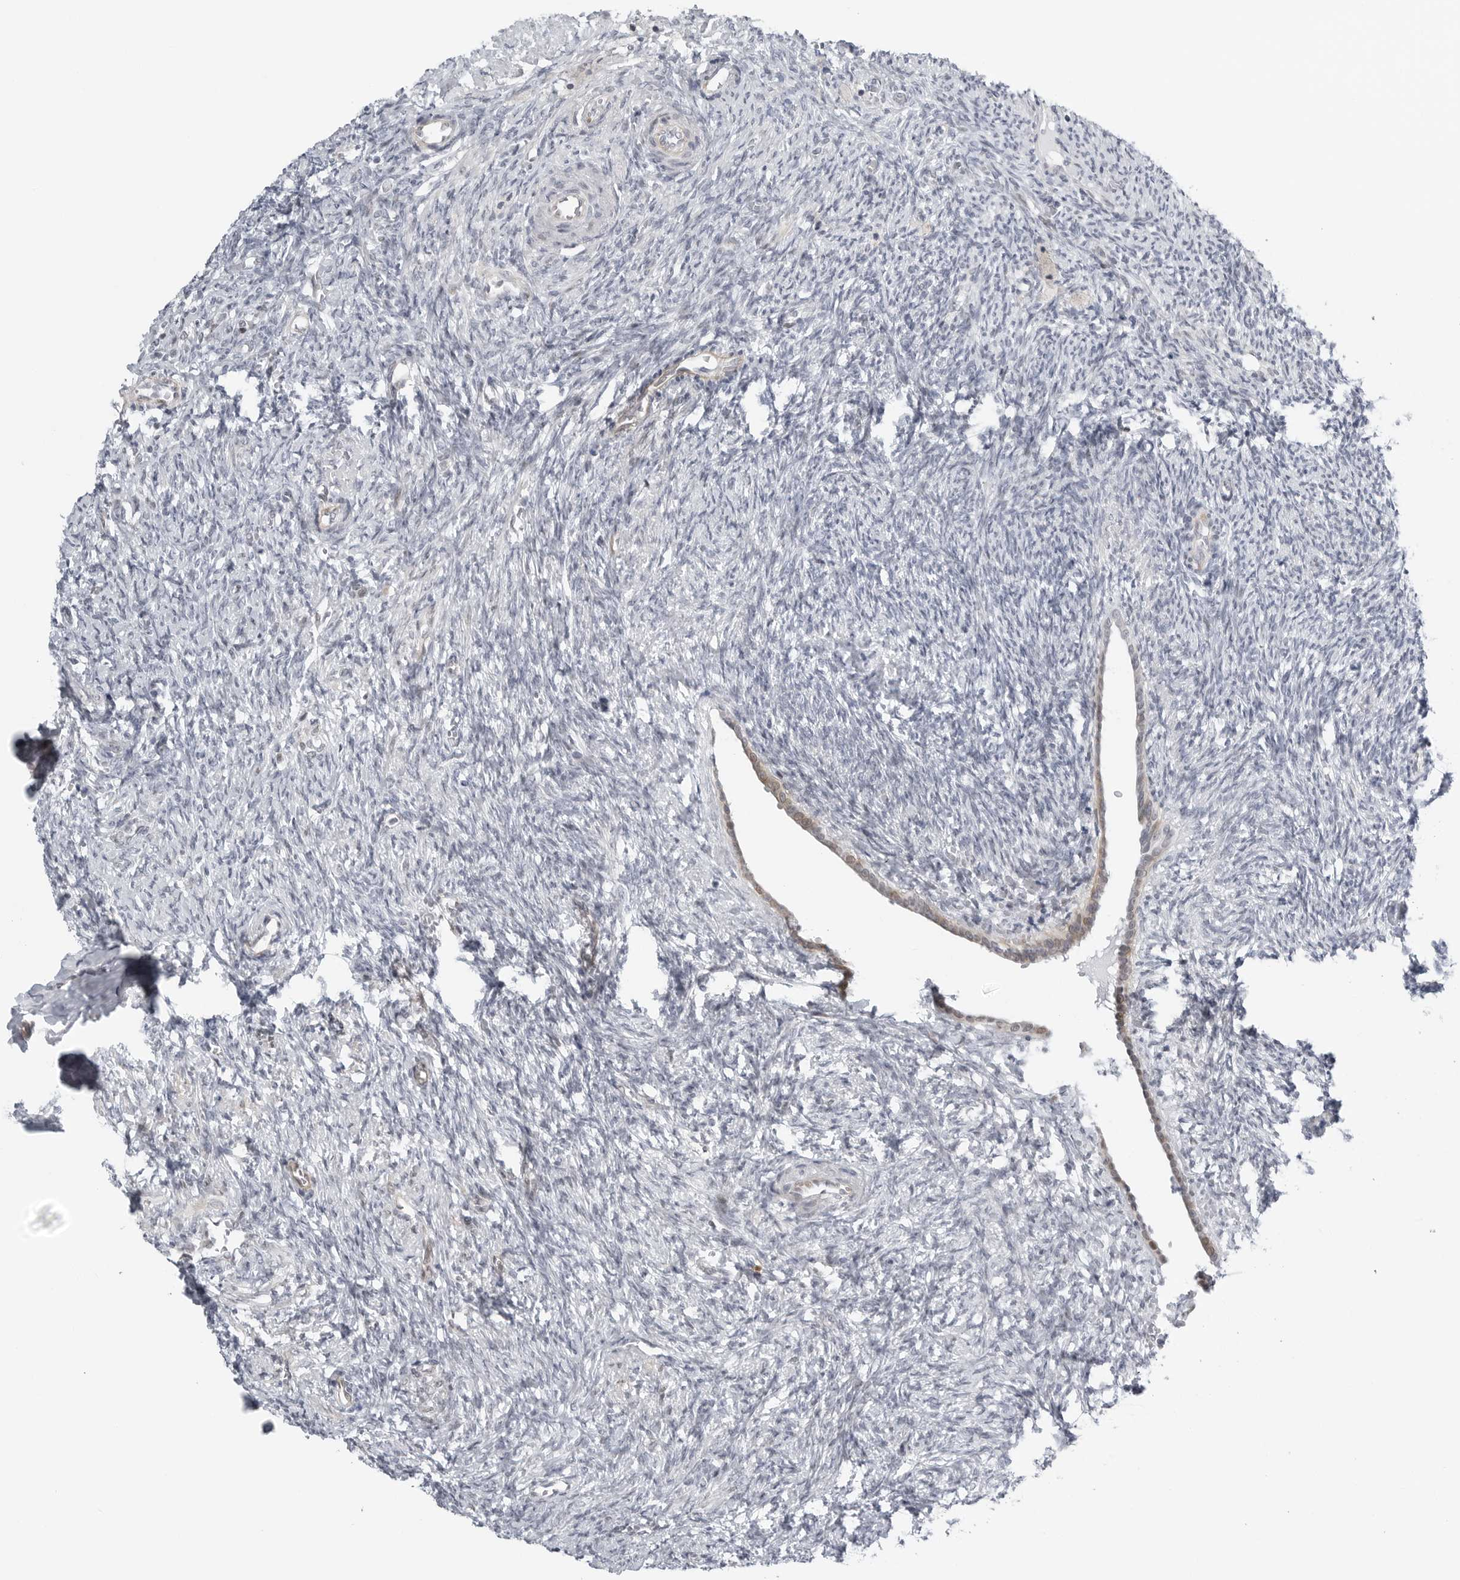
{"staining": {"intensity": "negative", "quantity": "none", "location": "none"}, "tissue": "ovary", "cell_type": "Ovarian stroma cells", "image_type": "normal", "snomed": [{"axis": "morphology", "description": "Normal tissue, NOS"}, {"axis": "topography", "description": "Ovary"}], "caption": "The micrograph reveals no significant positivity in ovarian stroma cells of ovary. The staining is performed using DAB (3,3'-diaminobenzidine) brown chromogen with nuclei counter-stained in using hematoxylin.", "gene": "FAM135B", "patient": {"sex": "female", "age": 41}}